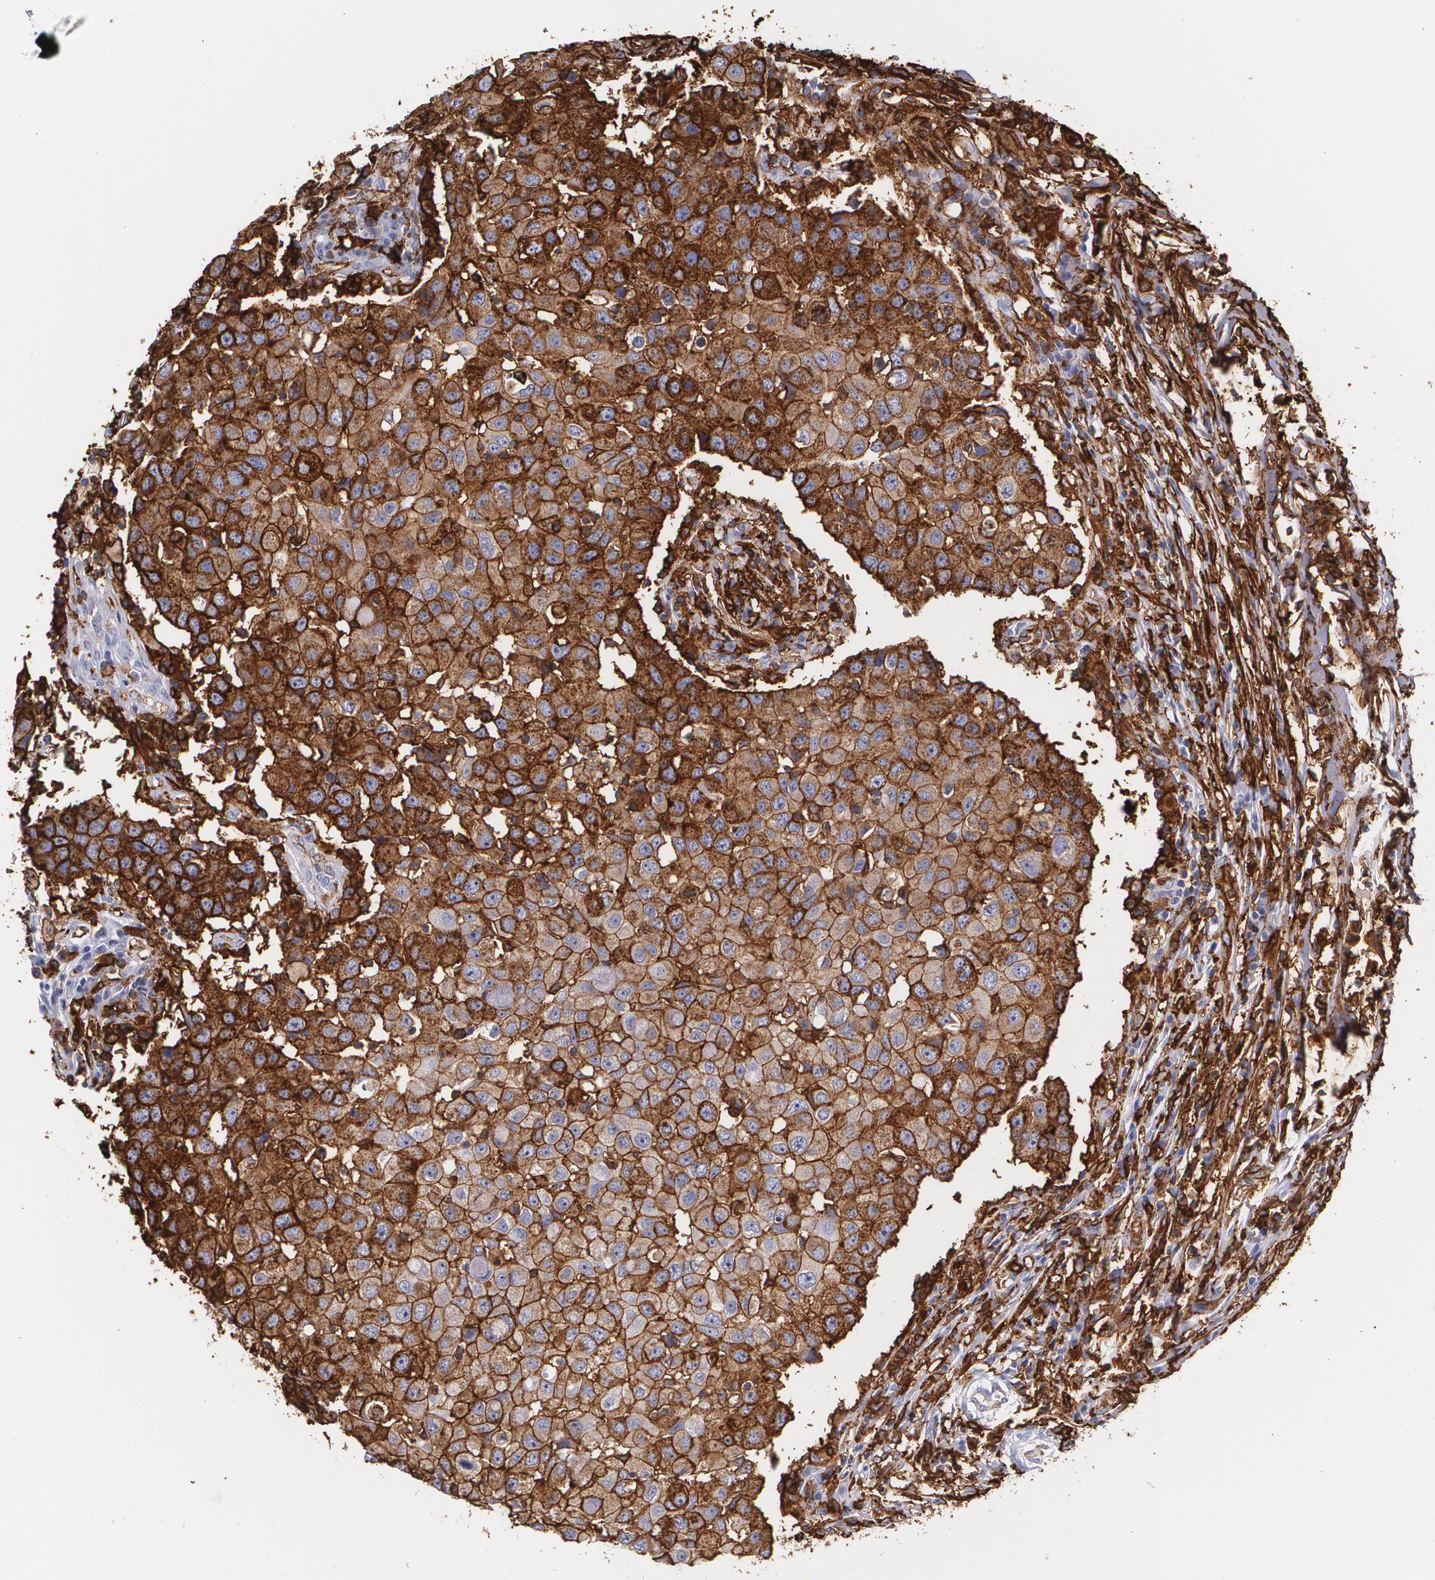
{"staining": {"intensity": "moderate", "quantity": ">75%", "location": "cytoplasmic/membranous"}, "tissue": "breast cancer", "cell_type": "Tumor cells", "image_type": "cancer", "snomed": [{"axis": "morphology", "description": "Duct carcinoma"}, {"axis": "topography", "description": "Breast"}], "caption": "Immunohistochemistry image of breast cancer (infiltrating ductal carcinoma) stained for a protein (brown), which reveals medium levels of moderate cytoplasmic/membranous expression in about >75% of tumor cells.", "gene": "HLA-DRA", "patient": {"sex": "female", "age": 27}}